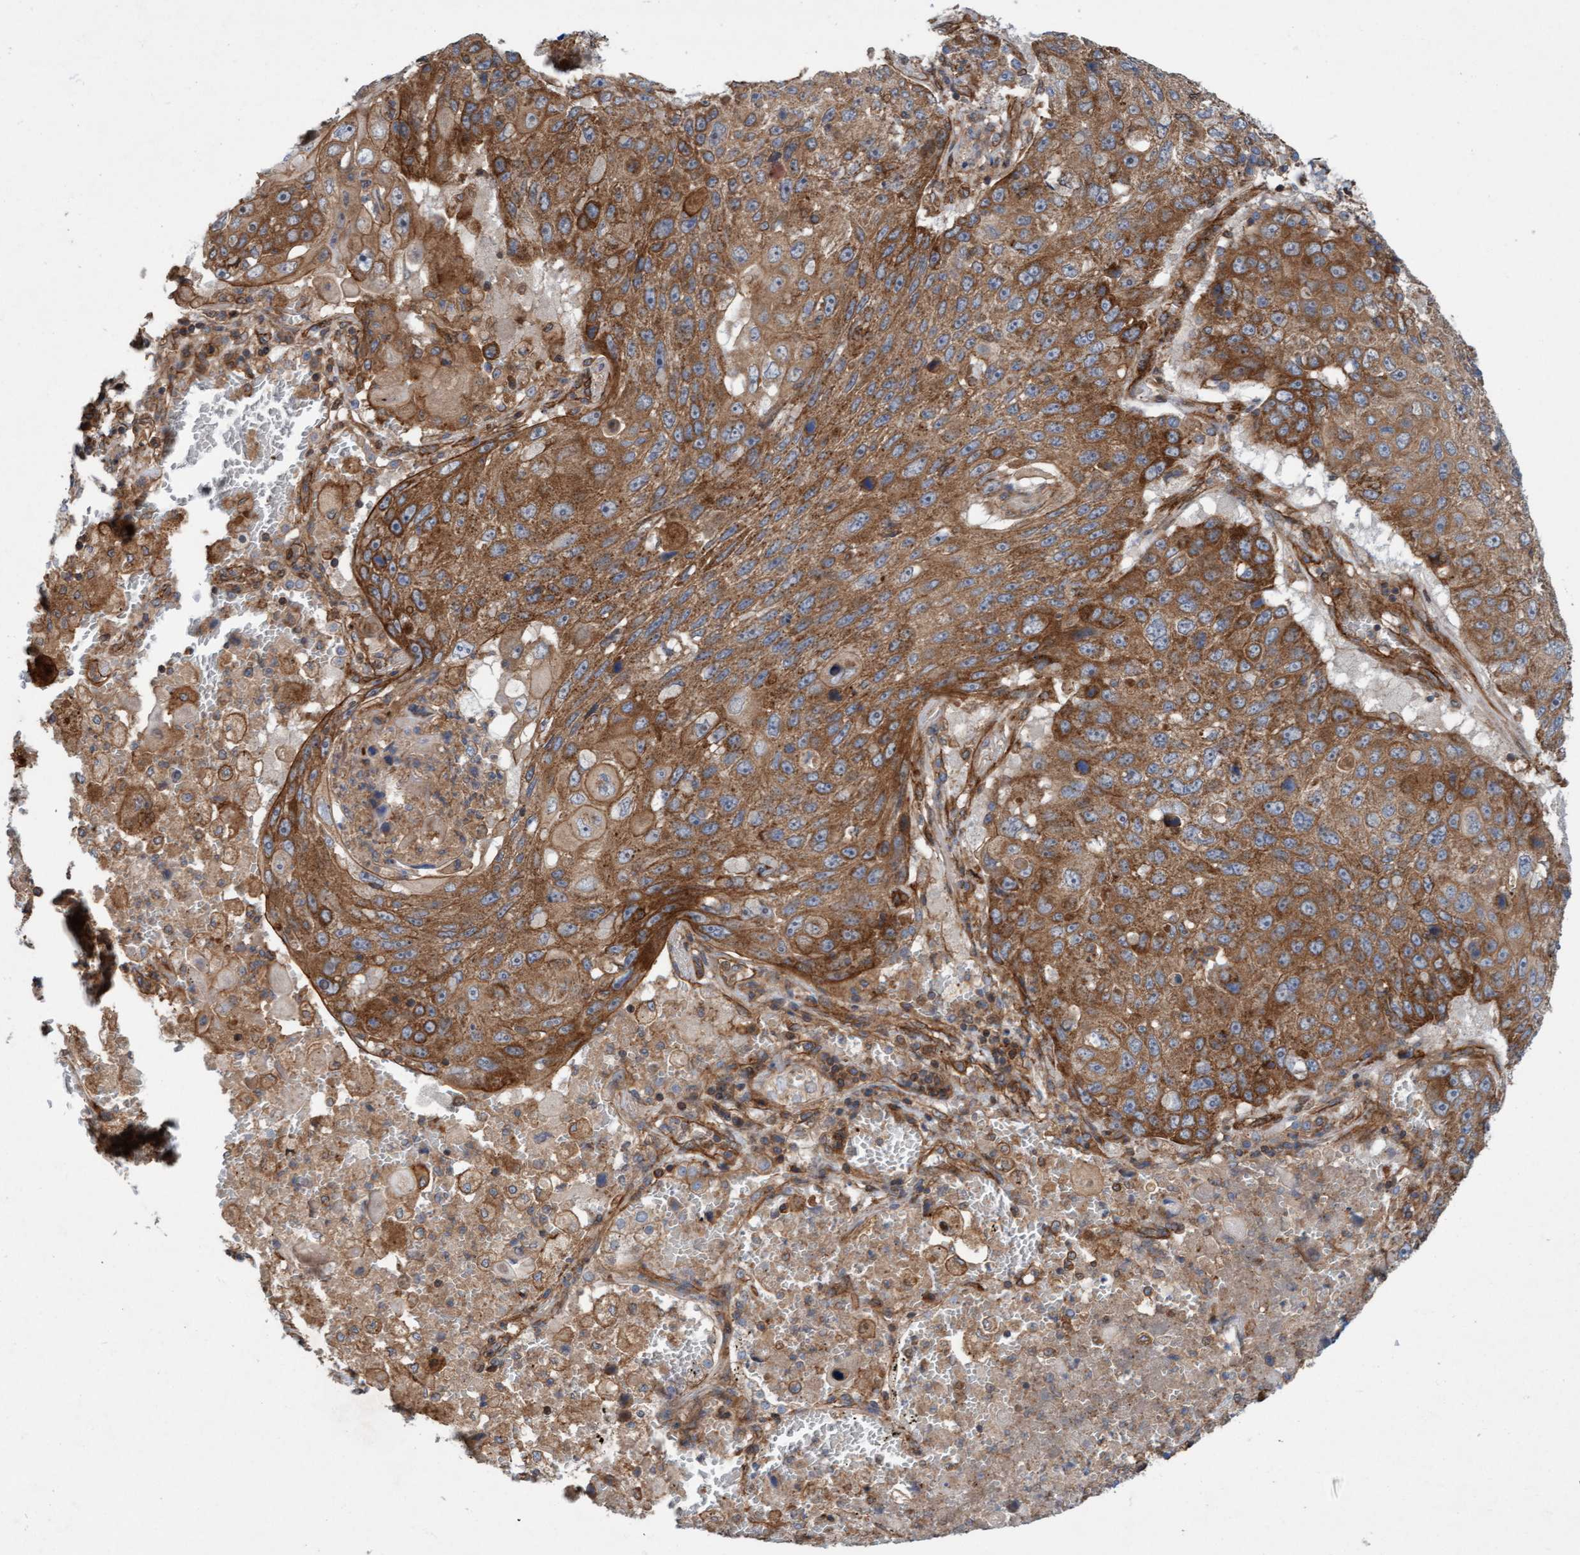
{"staining": {"intensity": "moderate", "quantity": ">75%", "location": "cytoplasmic/membranous"}, "tissue": "lung cancer", "cell_type": "Tumor cells", "image_type": "cancer", "snomed": [{"axis": "morphology", "description": "Squamous cell carcinoma, NOS"}, {"axis": "topography", "description": "Lung"}], "caption": "Immunohistochemistry (DAB) staining of human lung cancer (squamous cell carcinoma) displays moderate cytoplasmic/membranous protein positivity in approximately >75% of tumor cells.", "gene": "ERAL1", "patient": {"sex": "male", "age": 61}}